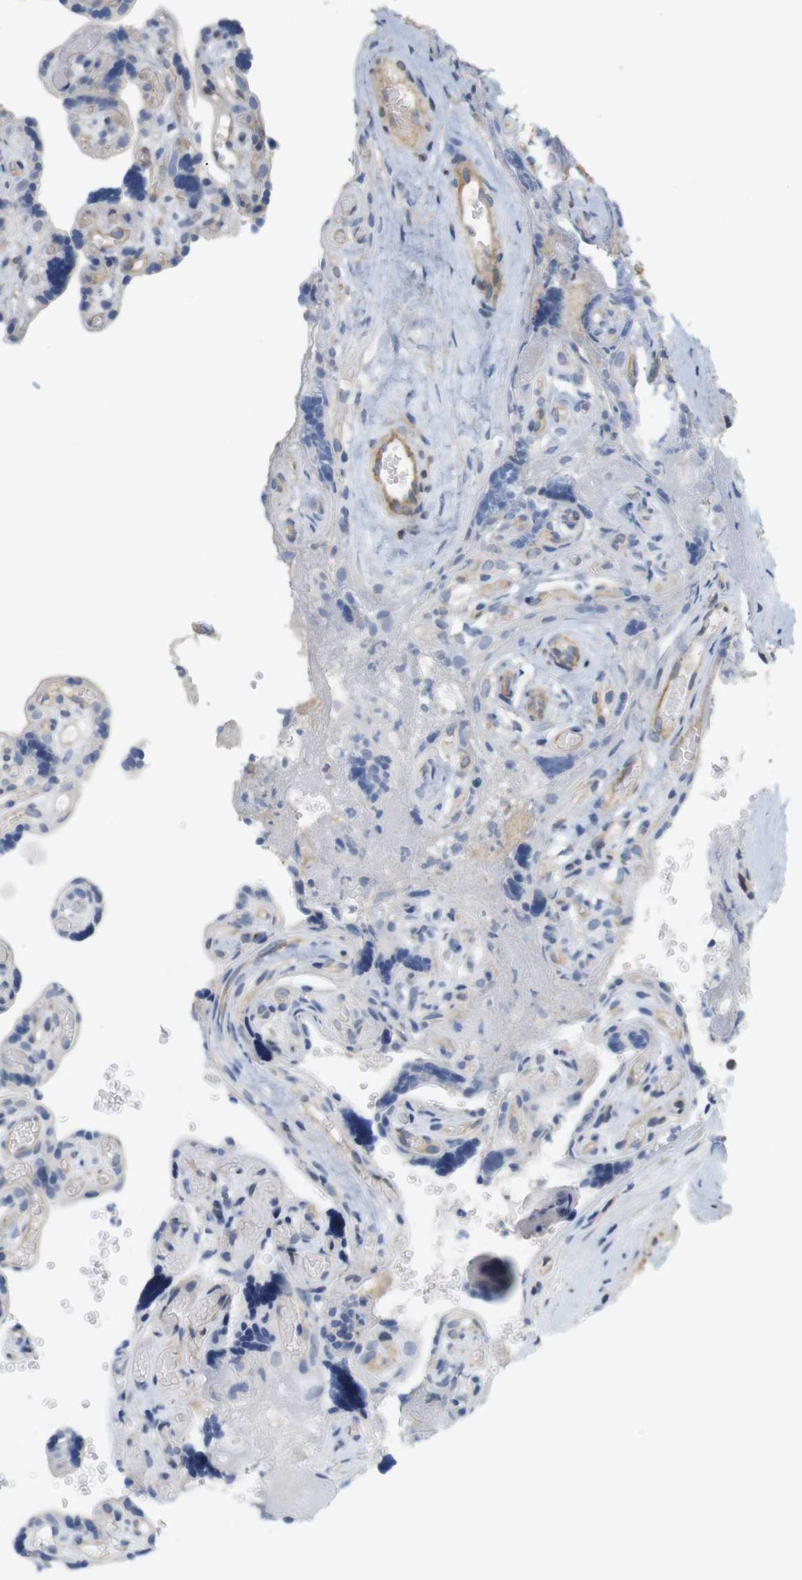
{"staining": {"intensity": "moderate", "quantity": ">75%", "location": "cytoplasmic/membranous"}, "tissue": "placenta", "cell_type": "Decidual cells", "image_type": "normal", "snomed": [{"axis": "morphology", "description": "Normal tissue, NOS"}, {"axis": "topography", "description": "Placenta"}], "caption": "A brown stain shows moderate cytoplasmic/membranous staining of a protein in decidual cells of benign placenta.", "gene": "ITPR1", "patient": {"sex": "female", "age": 30}}